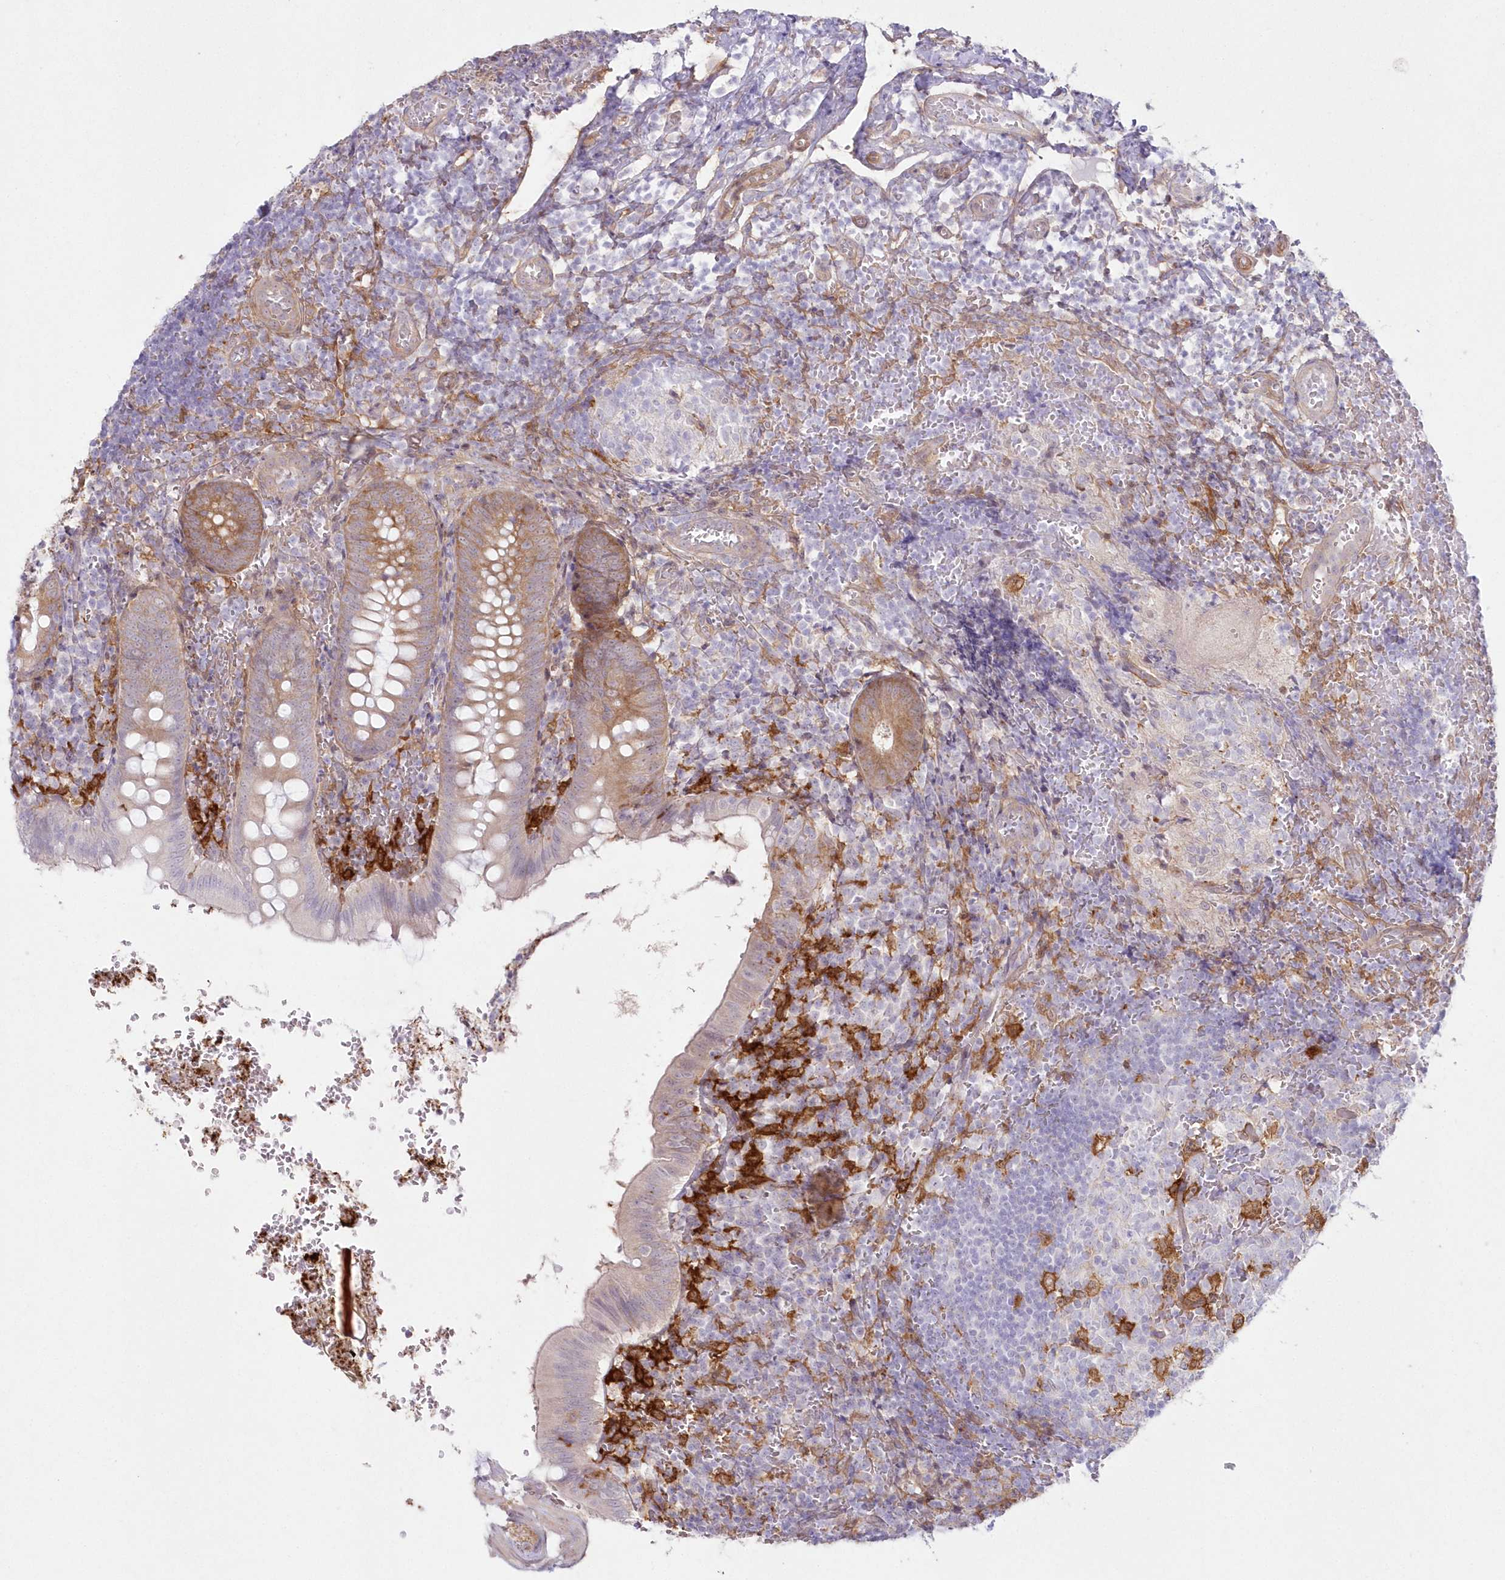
{"staining": {"intensity": "moderate", "quantity": ">75%", "location": "cytoplasmic/membranous"}, "tissue": "appendix", "cell_type": "Glandular cells", "image_type": "normal", "snomed": [{"axis": "morphology", "description": "Normal tissue, NOS"}, {"axis": "topography", "description": "Appendix"}], "caption": "Moderate cytoplasmic/membranous expression is present in approximately >75% of glandular cells in benign appendix. The protein of interest is shown in brown color, while the nuclei are stained blue.", "gene": "SH3PXD2B", "patient": {"sex": "male", "age": 8}}